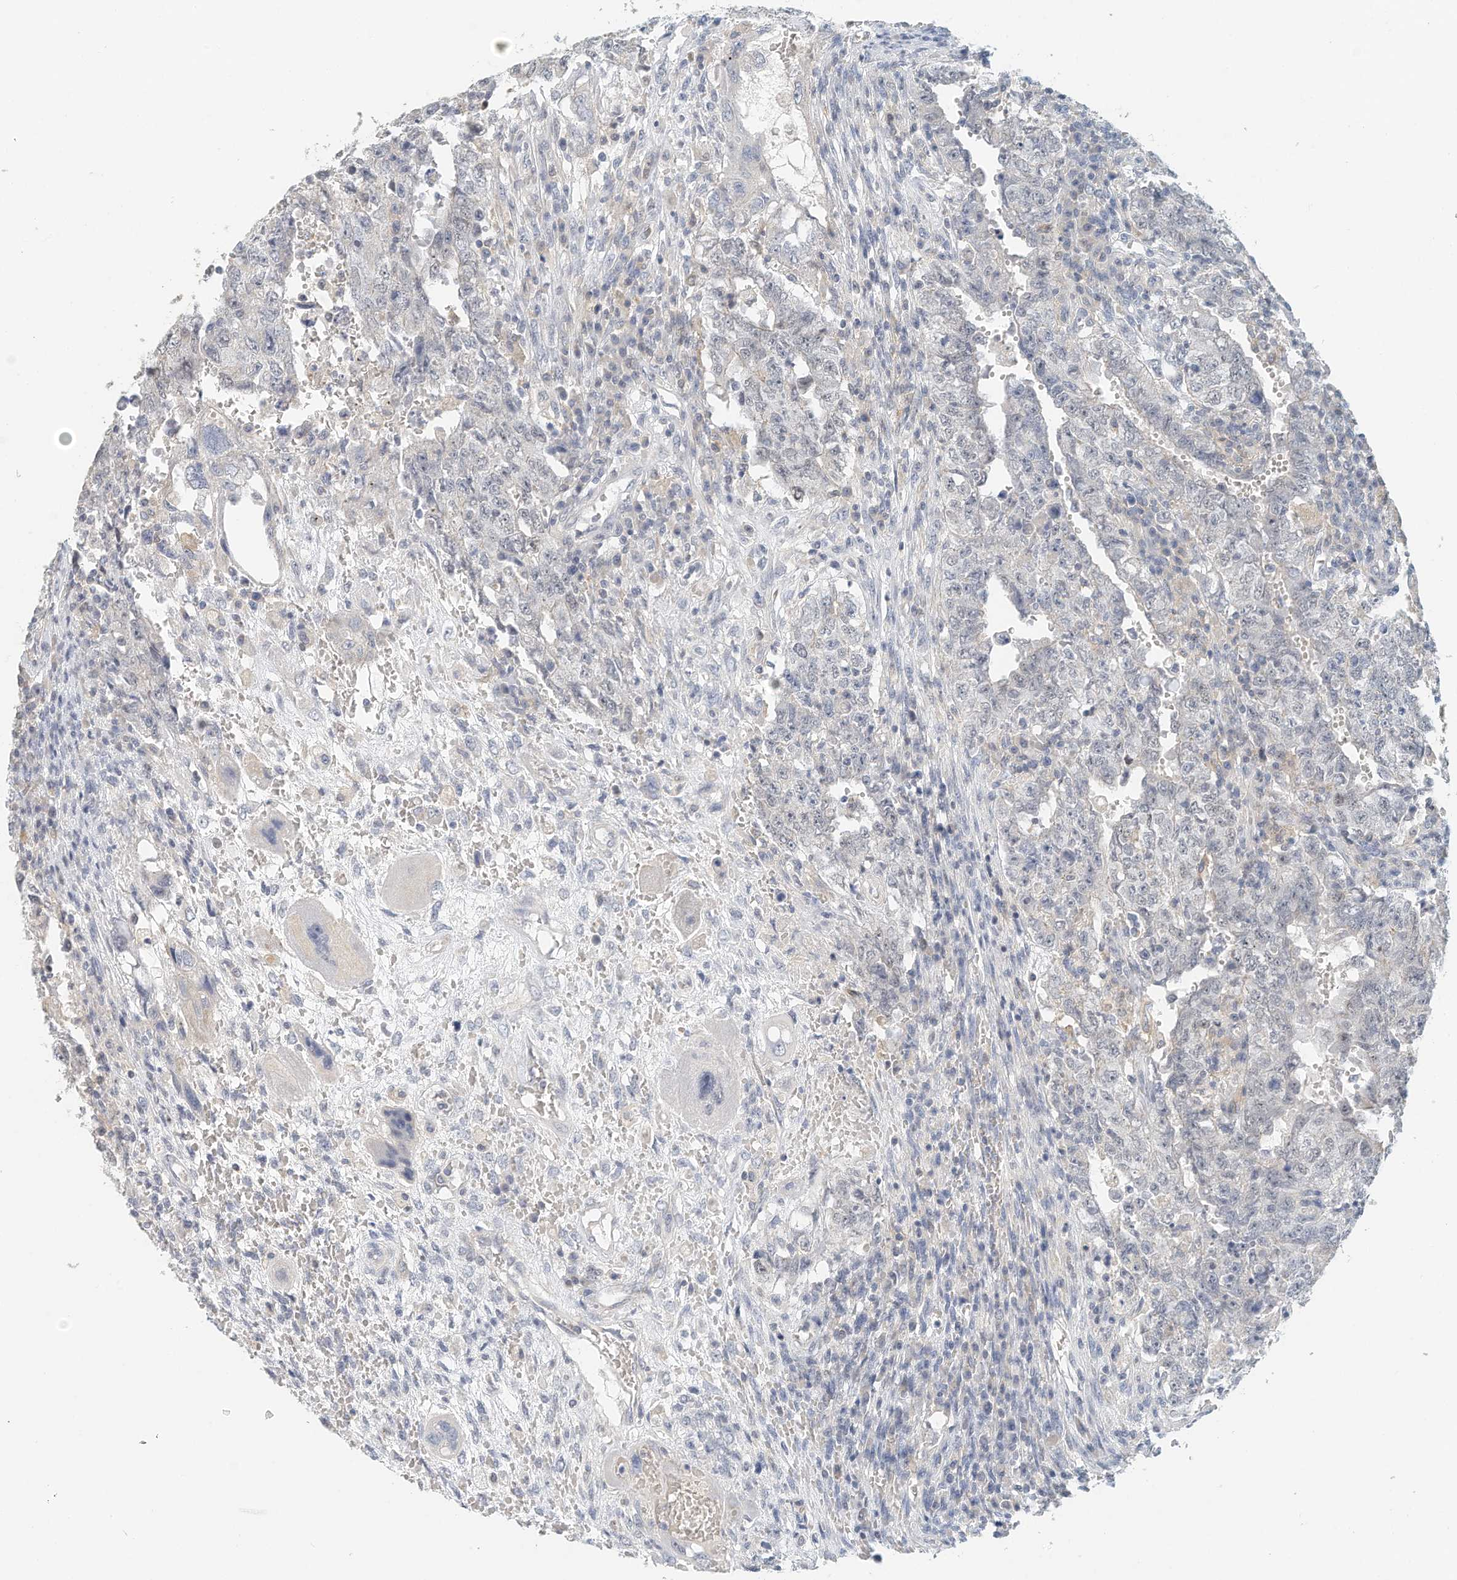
{"staining": {"intensity": "negative", "quantity": "none", "location": "none"}, "tissue": "testis cancer", "cell_type": "Tumor cells", "image_type": "cancer", "snomed": [{"axis": "morphology", "description": "Carcinoma, Embryonal, NOS"}, {"axis": "topography", "description": "Testis"}], "caption": "Tumor cells show no significant protein expression in embryonal carcinoma (testis).", "gene": "MICAL1", "patient": {"sex": "male", "age": 26}}